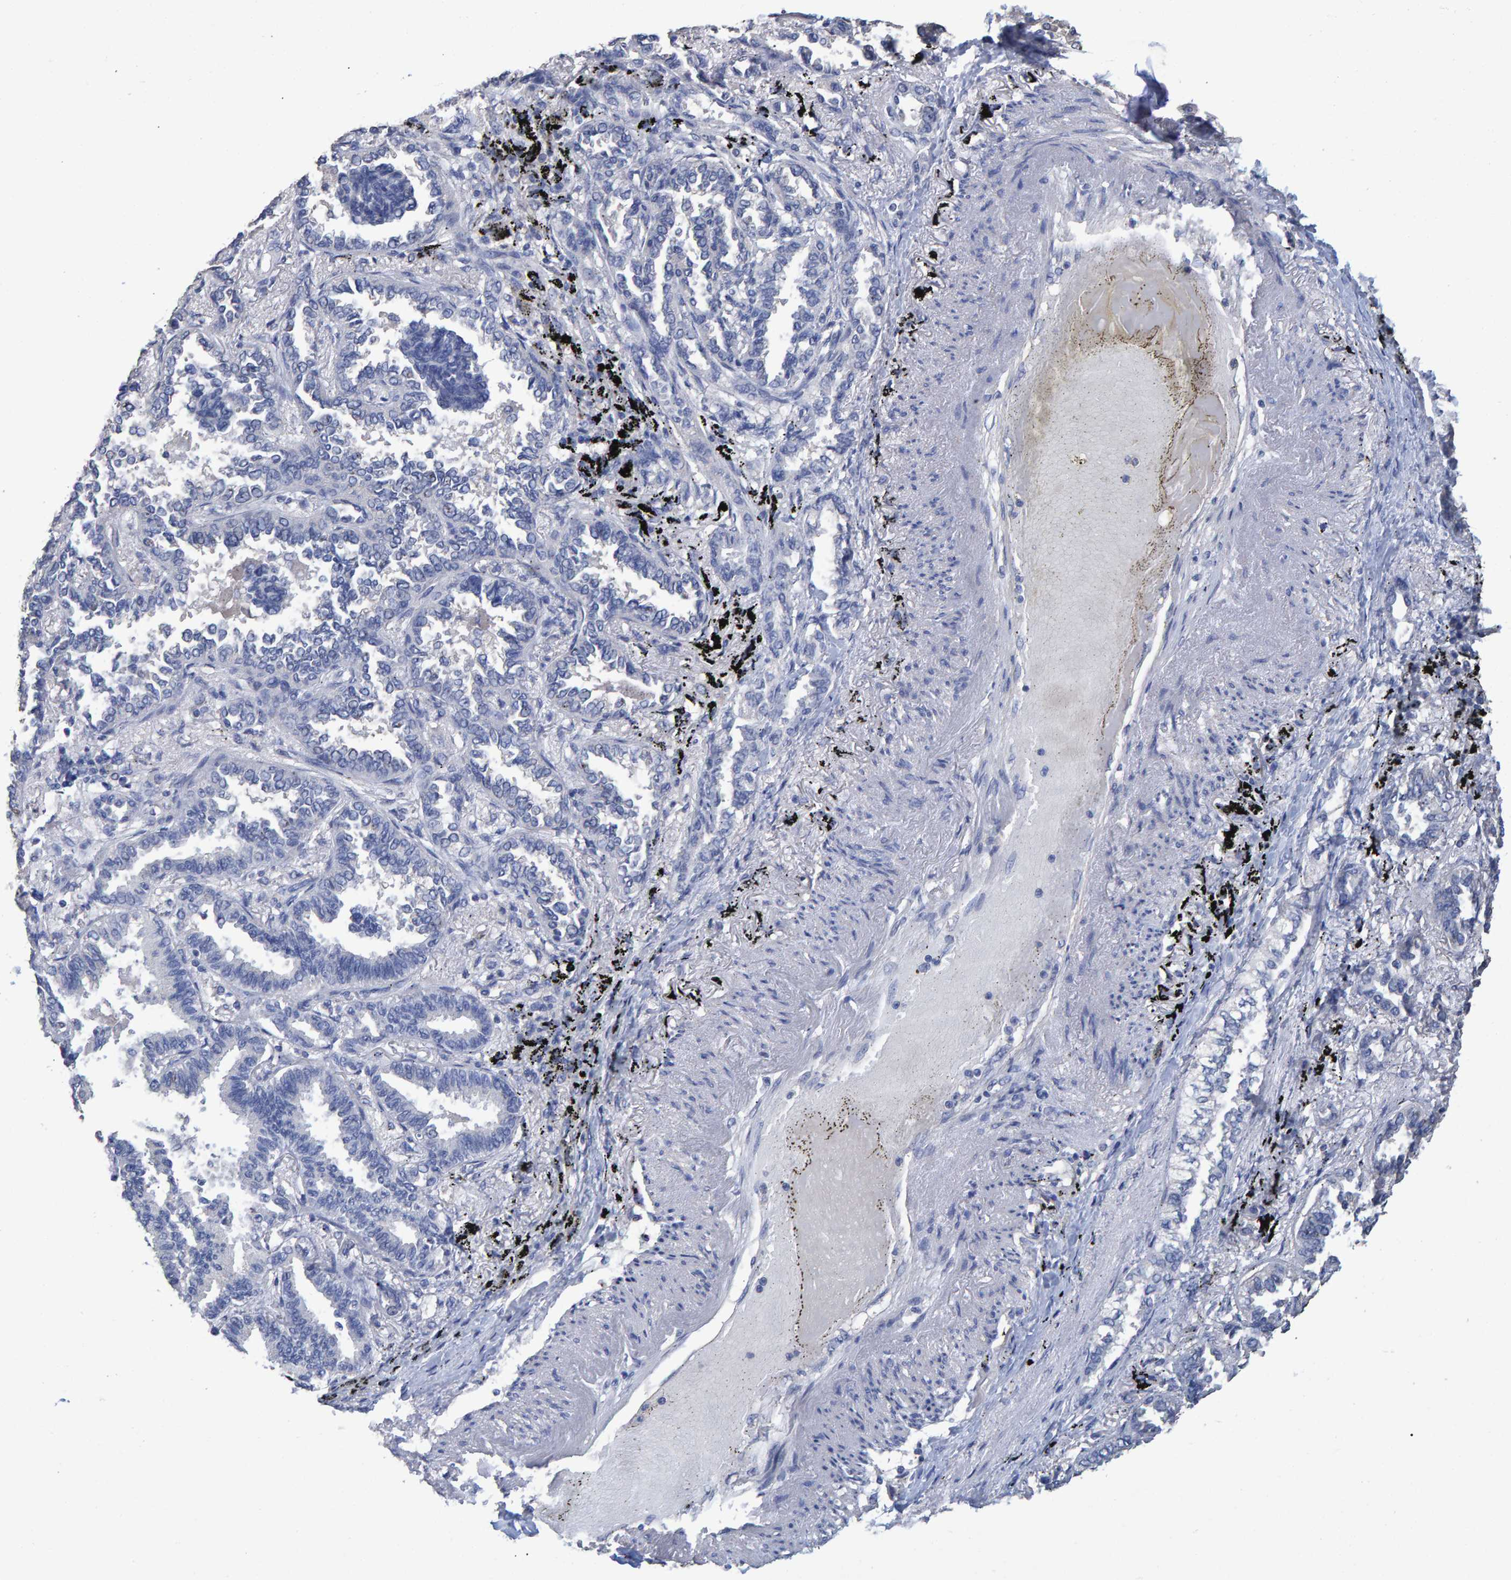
{"staining": {"intensity": "negative", "quantity": "none", "location": "none"}, "tissue": "lung cancer", "cell_type": "Tumor cells", "image_type": "cancer", "snomed": [{"axis": "morphology", "description": "Adenocarcinoma, NOS"}, {"axis": "topography", "description": "Lung"}], "caption": "IHC micrograph of neoplastic tissue: lung adenocarcinoma stained with DAB demonstrates no significant protein positivity in tumor cells.", "gene": "HEMGN", "patient": {"sex": "male", "age": 59}}